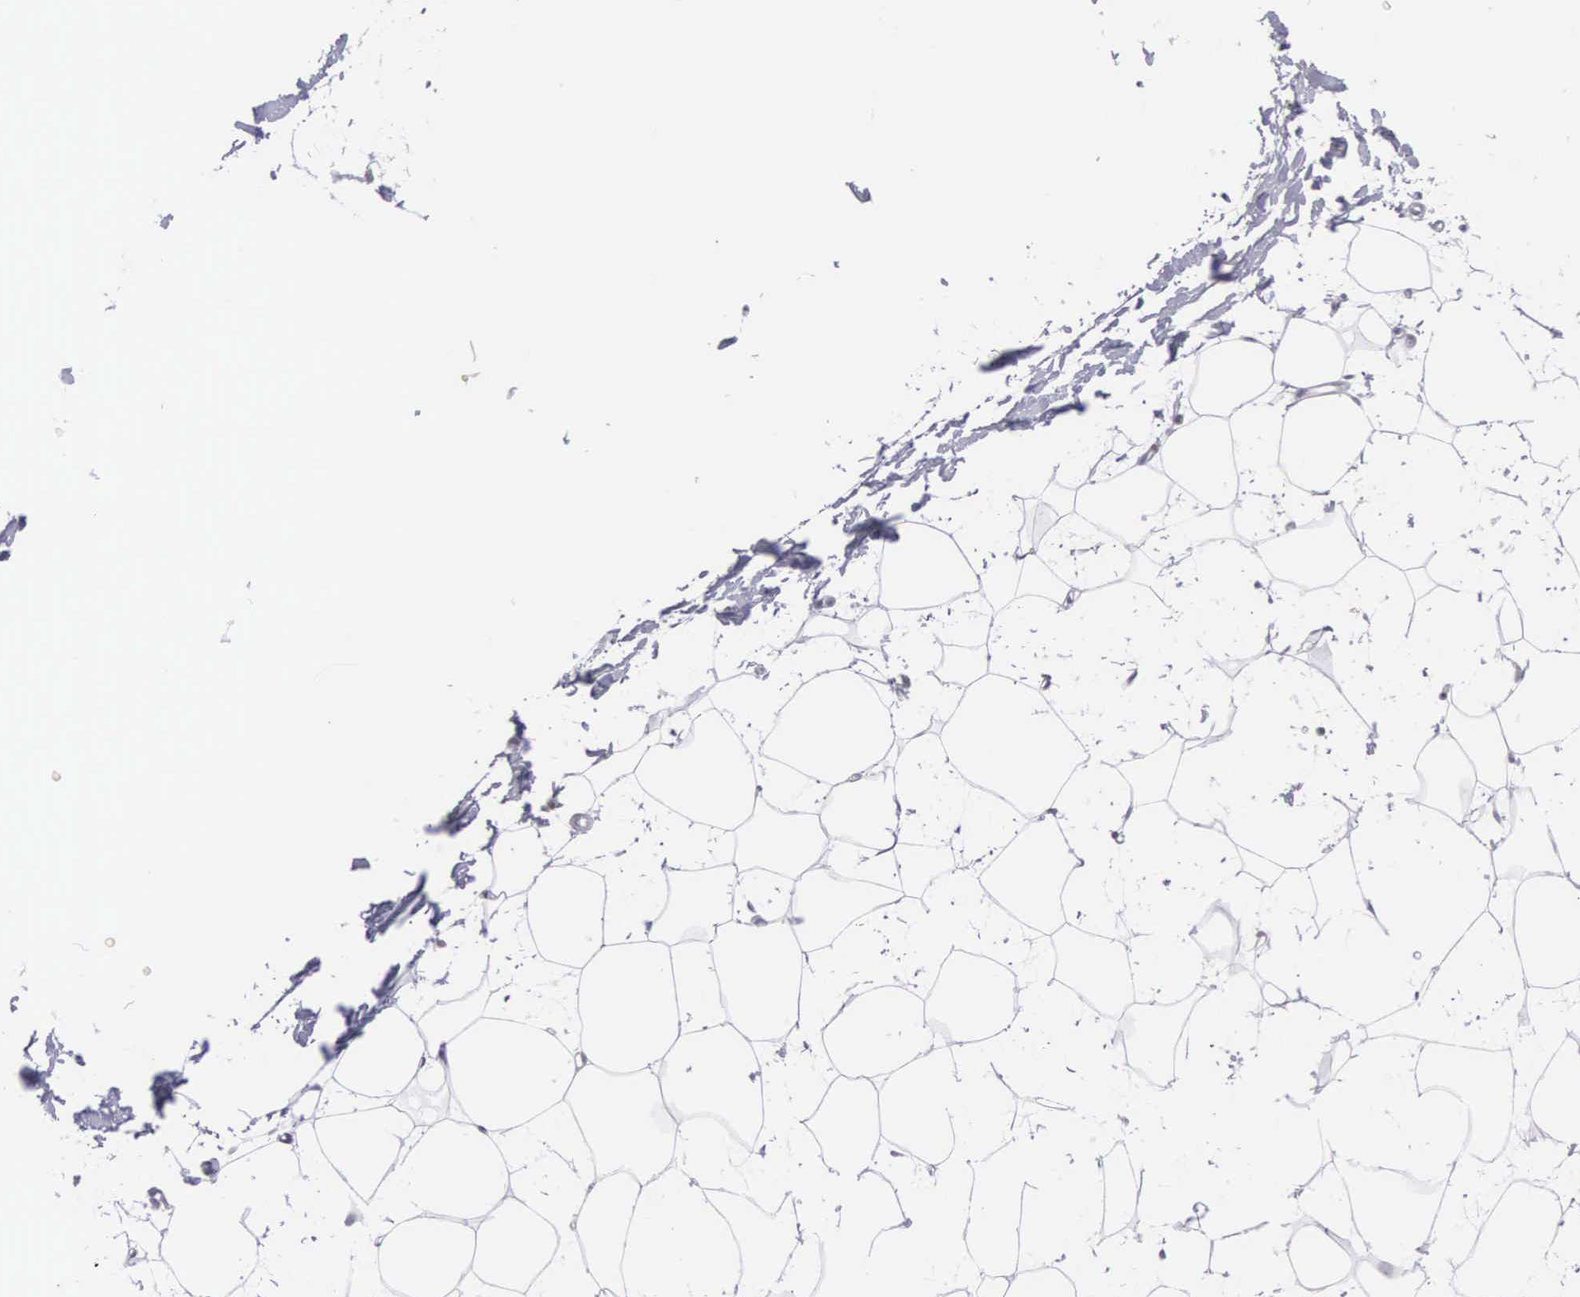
{"staining": {"intensity": "negative", "quantity": "none", "location": "none"}, "tissue": "adipose tissue", "cell_type": "Adipocytes", "image_type": "normal", "snomed": [{"axis": "morphology", "description": "Normal tissue, NOS"}, {"axis": "topography", "description": "Breast"}], "caption": "The image demonstrates no staining of adipocytes in unremarkable adipose tissue.", "gene": "ETV6", "patient": {"sex": "female", "age": 45}}